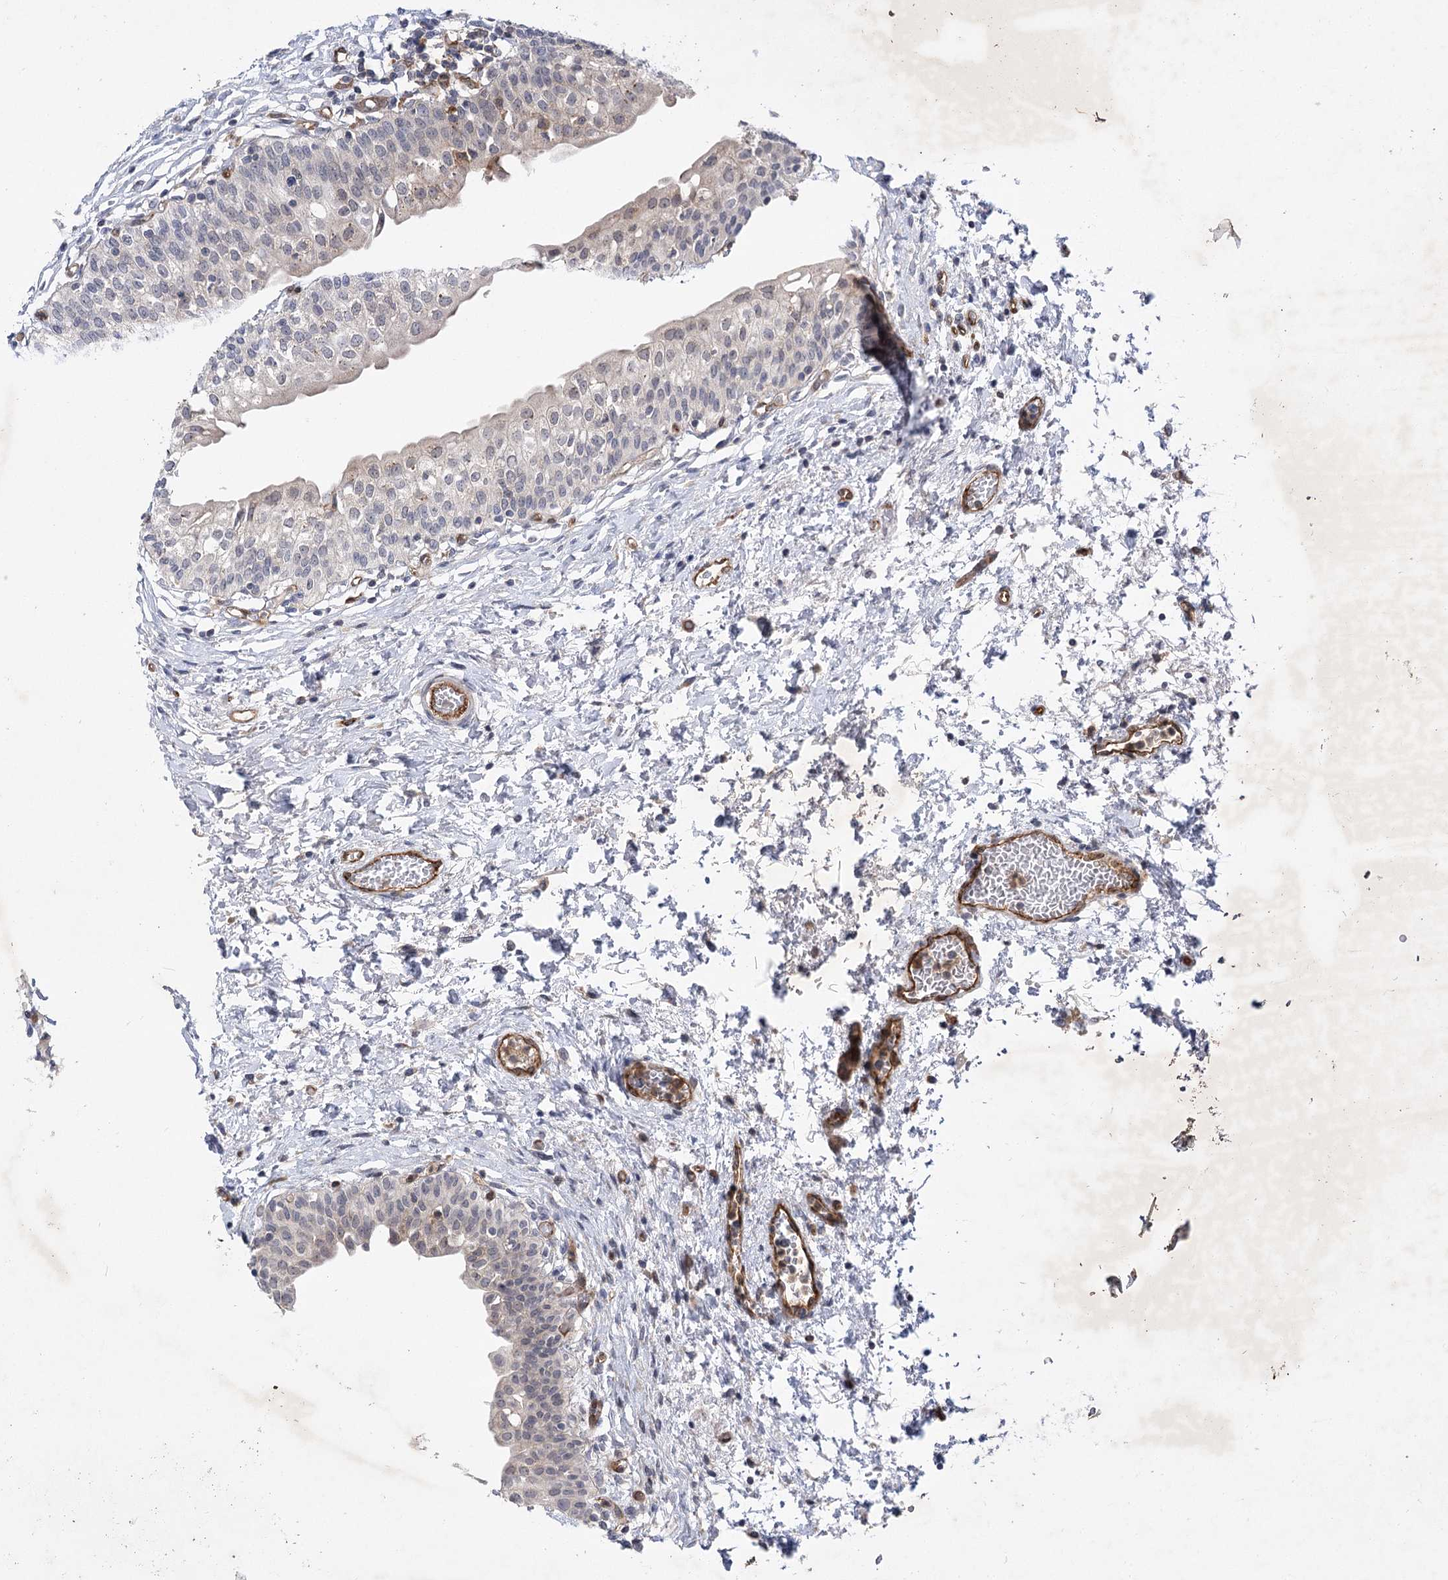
{"staining": {"intensity": "negative", "quantity": "none", "location": "none"}, "tissue": "urinary bladder", "cell_type": "Urothelial cells", "image_type": "normal", "snomed": [{"axis": "morphology", "description": "Normal tissue, NOS"}, {"axis": "topography", "description": "Urinary bladder"}], "caption": "Immunohistochemistry of unremarkable human urinary bladder displays no positivity in urothelial cells. The staining was performed using DAB to visualize the protein expression in brown, while the nuclei were stained in blue with hematoxylin (Magnification: 20x).", "gene": "ARHGAP31", "patient": {"sex": "male", "age": 55}}